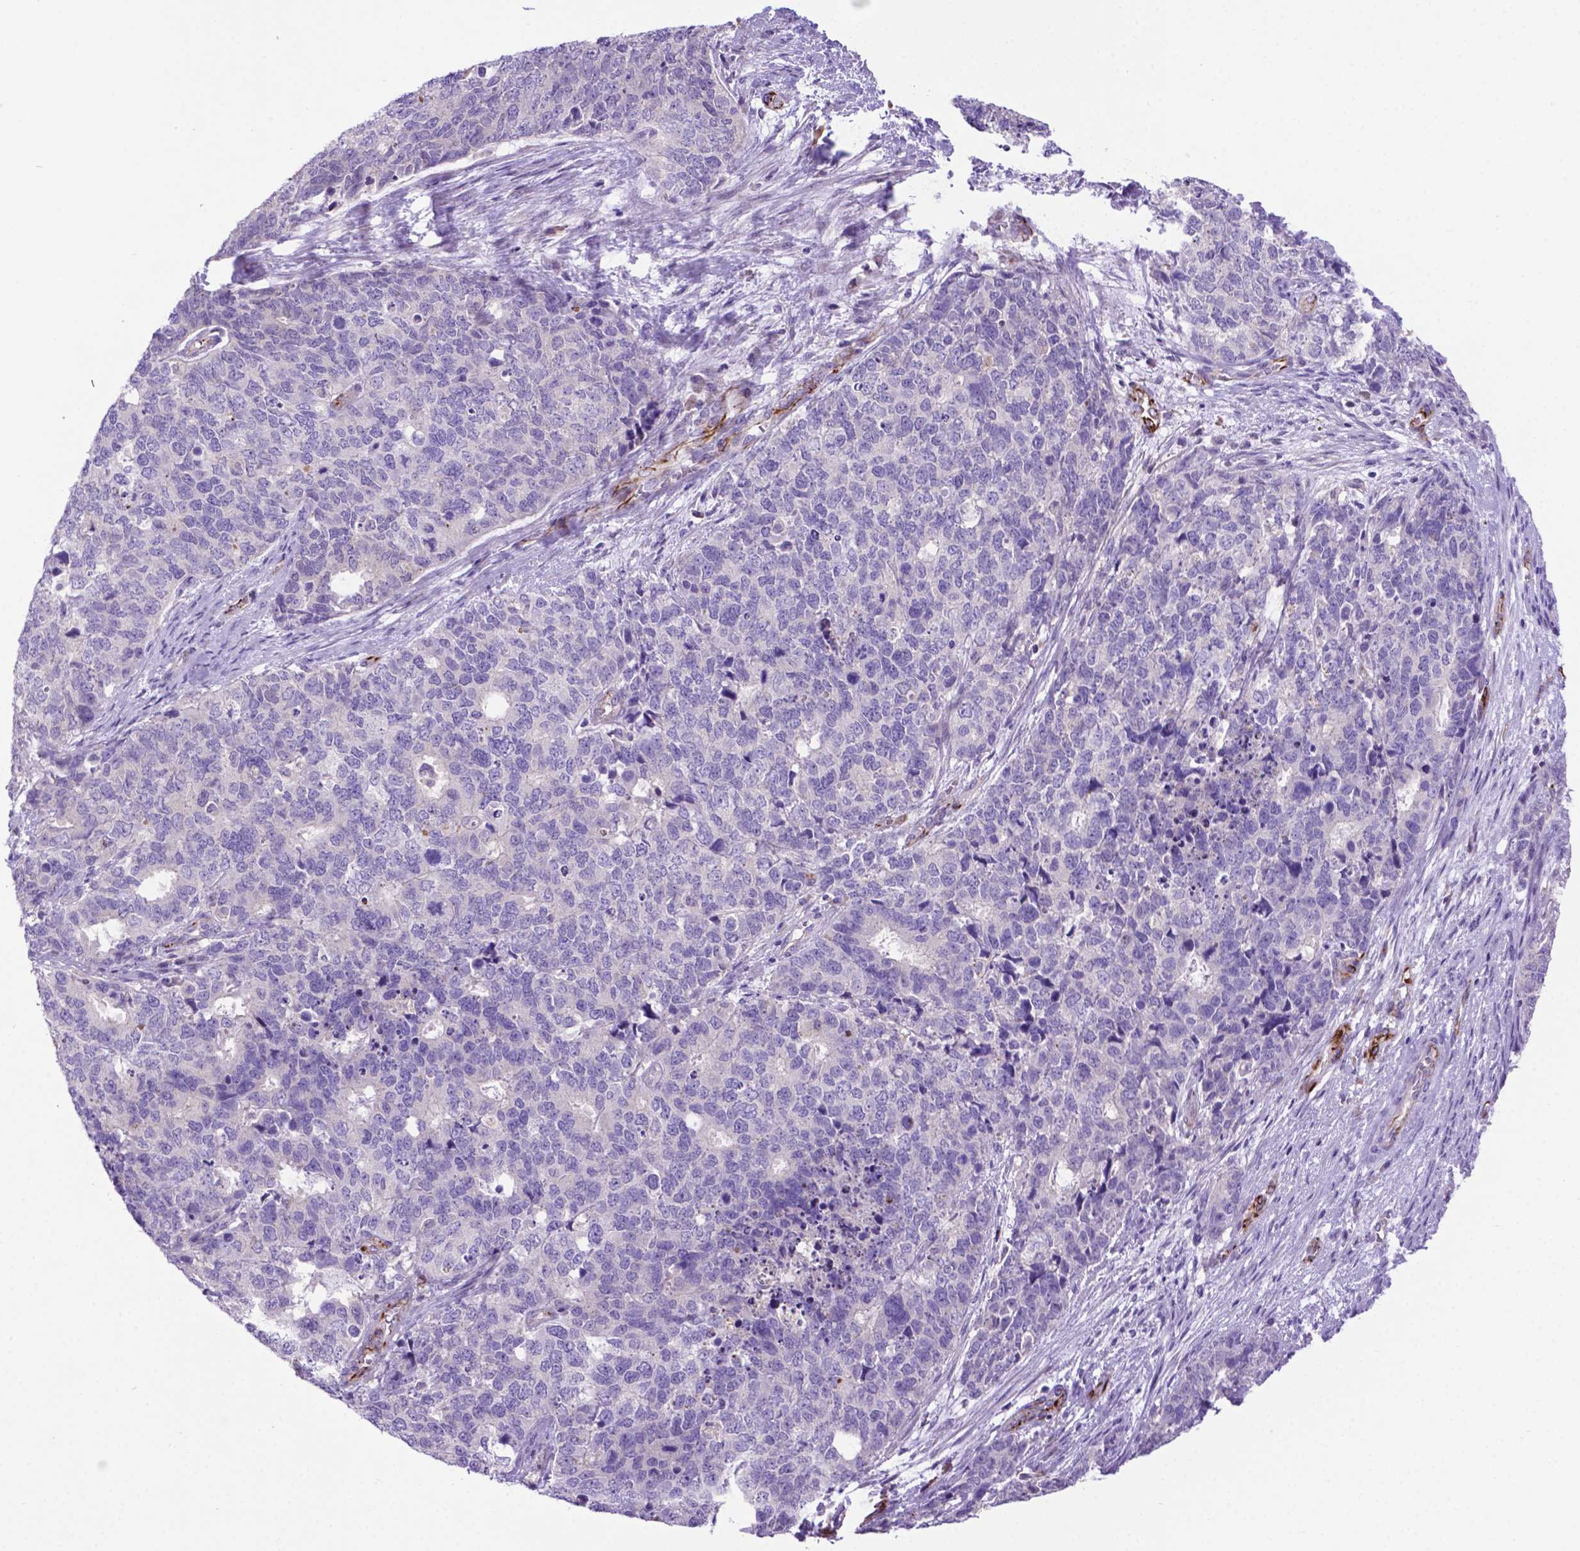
{"staining": {"intensity": "negative", "quantity": "none", "location": "none"}, "tissue": "cervical cancer", "cell_type": "Tumor cells", "image_type": "cancer", "snomed": [{"axis": "morphology", "description": "Squamous cell carcinoma, NOS"}, {"axis": "topography", "description": "Cervix"}], "caption": "High power microscopy histopathology image of an immunohistochemistry photomicrograph of cervical cancer (squamous cell carcinoma), revealing no significant staining in tumor cells.", "gene": "LZTR1", "patient": {"sex": "female", "age": 63}}